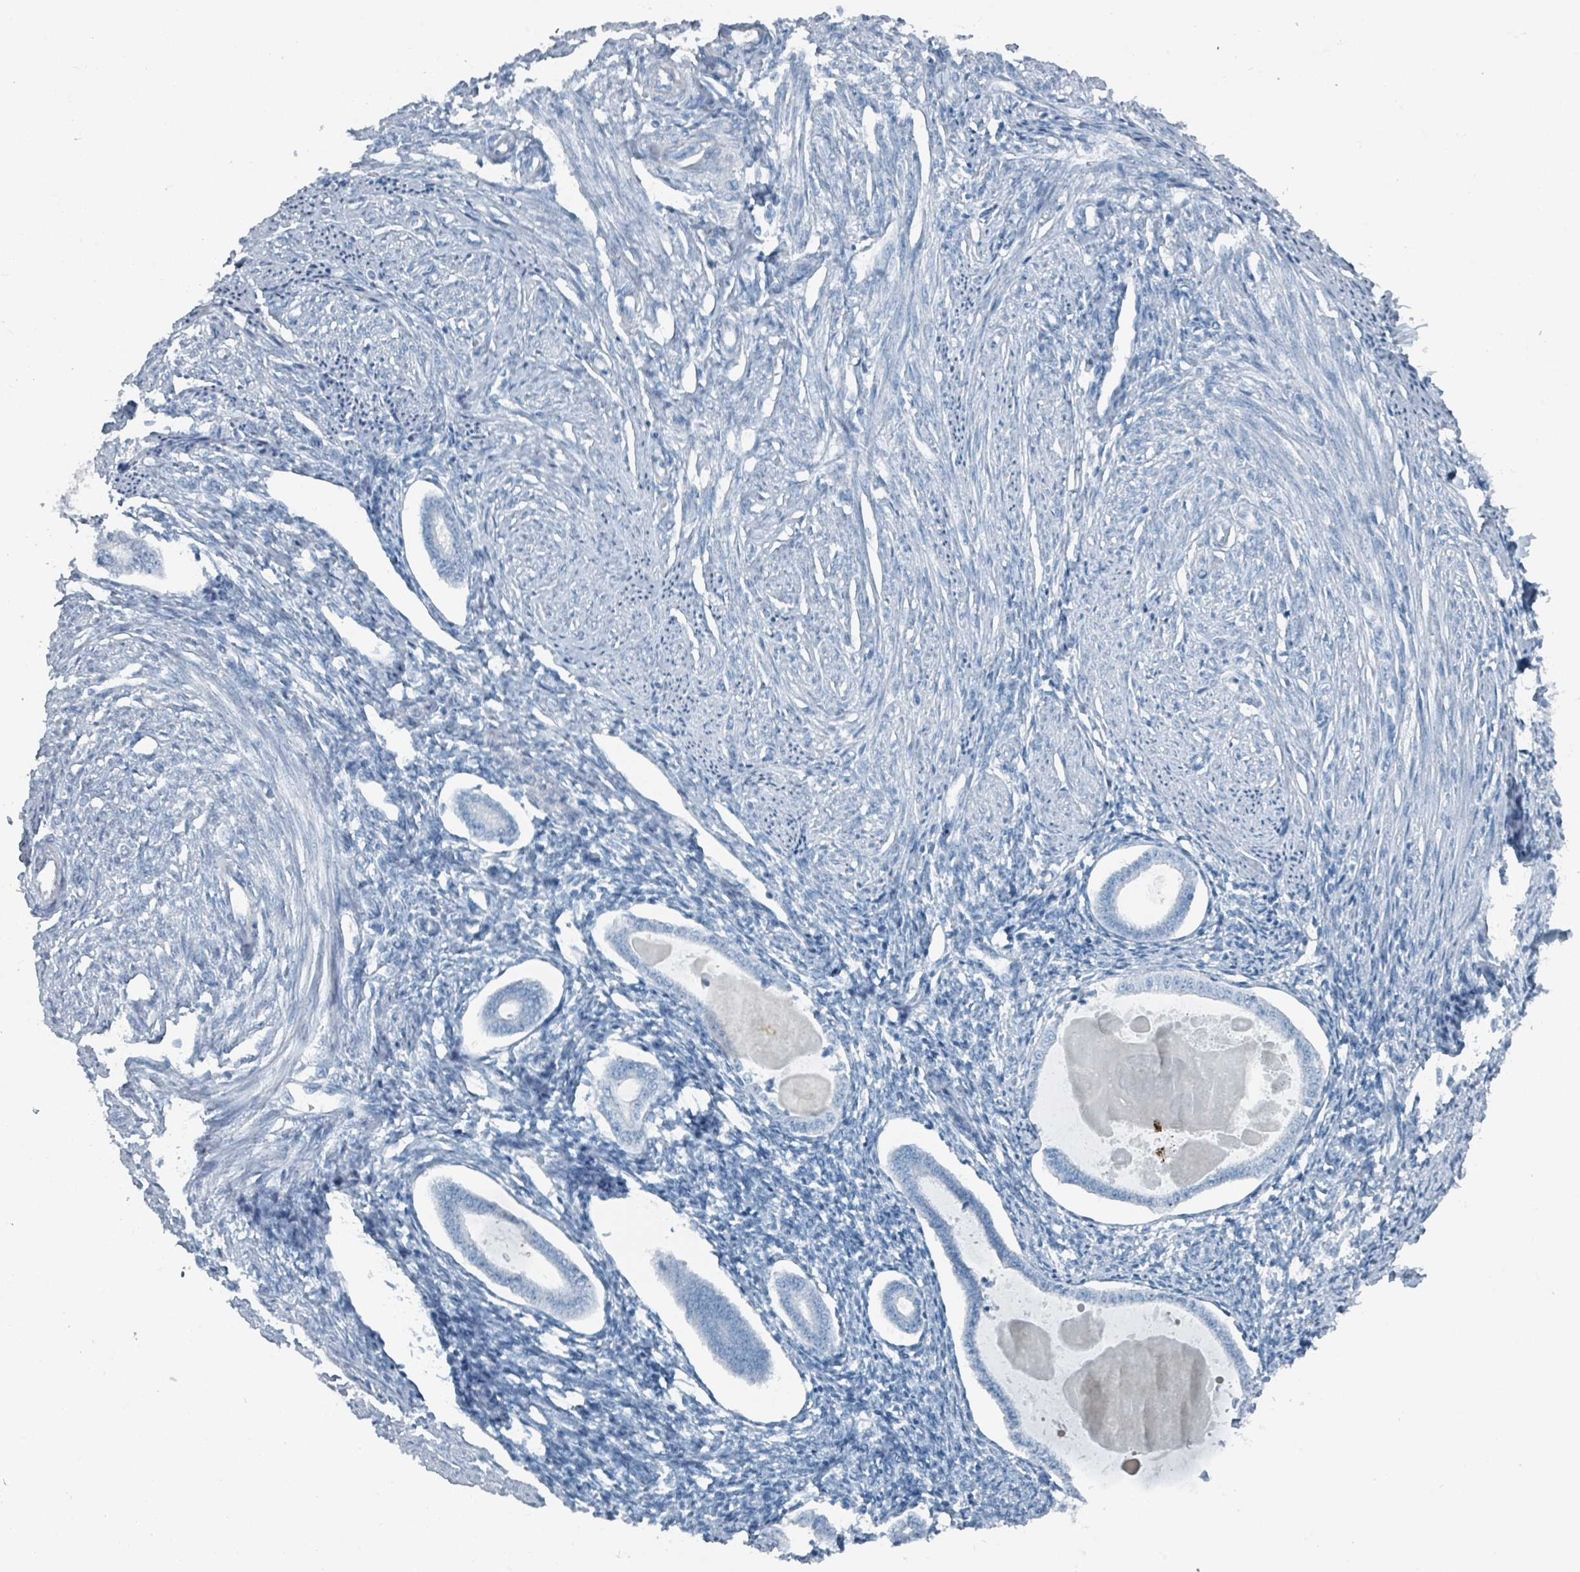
{"staining": {"intensity": "negative", "quantity": "none", "location": "none"}, "tissue": "endometrium", "cell_type": "Cells in endometrial stroma", "image_type": "normal", "snomed": [{"axis": "morphology", "description": "Normal tissue, NOS"}, {"axis": "topography", "description": "Endometrium"}], "caption": "Immunohistochemical staining of unremarkable human endometrium exhibits no significant expression in cells in endometrial stroma. (DAB (3,3'-diaminobenzidine) immunohistochemistry (IHC) visualized using brightfield microscopy, high magnification).", "gene": "GAMT", "patient": {"sex": "female", "age": 56}}